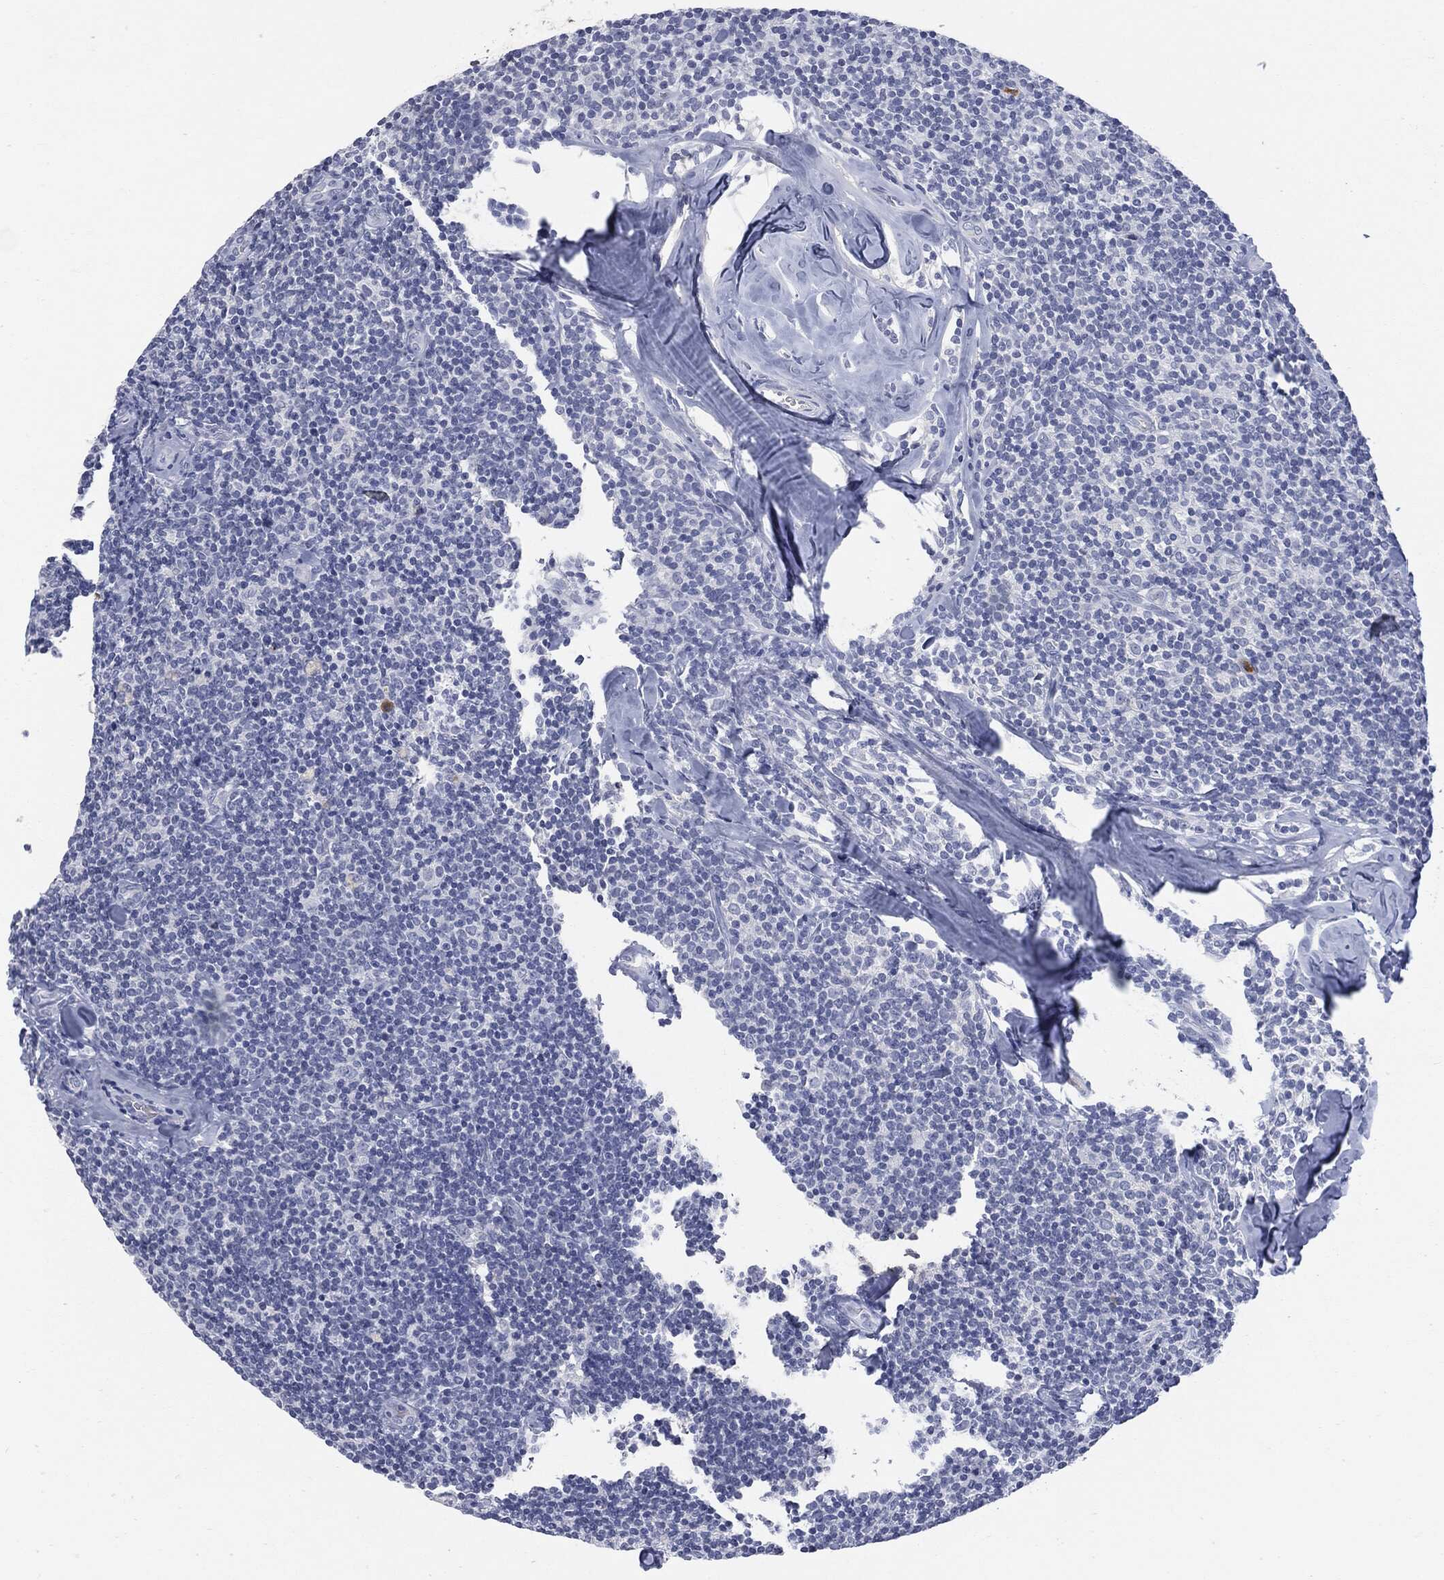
{"staining": {"intensity": "negative", "quantity": "none", "location": "none"}, "tissue": "lymphoma", "cell_type": "Tumor cells", "image_type": "cancer", "snomed": [{"axis": "morphology", "description": "Malignant lymphoma, non-Hodgkin's type, Low grade"}, {"axis": "topography", "description": "Lymph node"}], "caption": "Immunohistochemistry (IHC) of lymphoma displays no staining in tumor cells.", "gene": "BTK", "patient": {"sex": "female", "age": 56}}